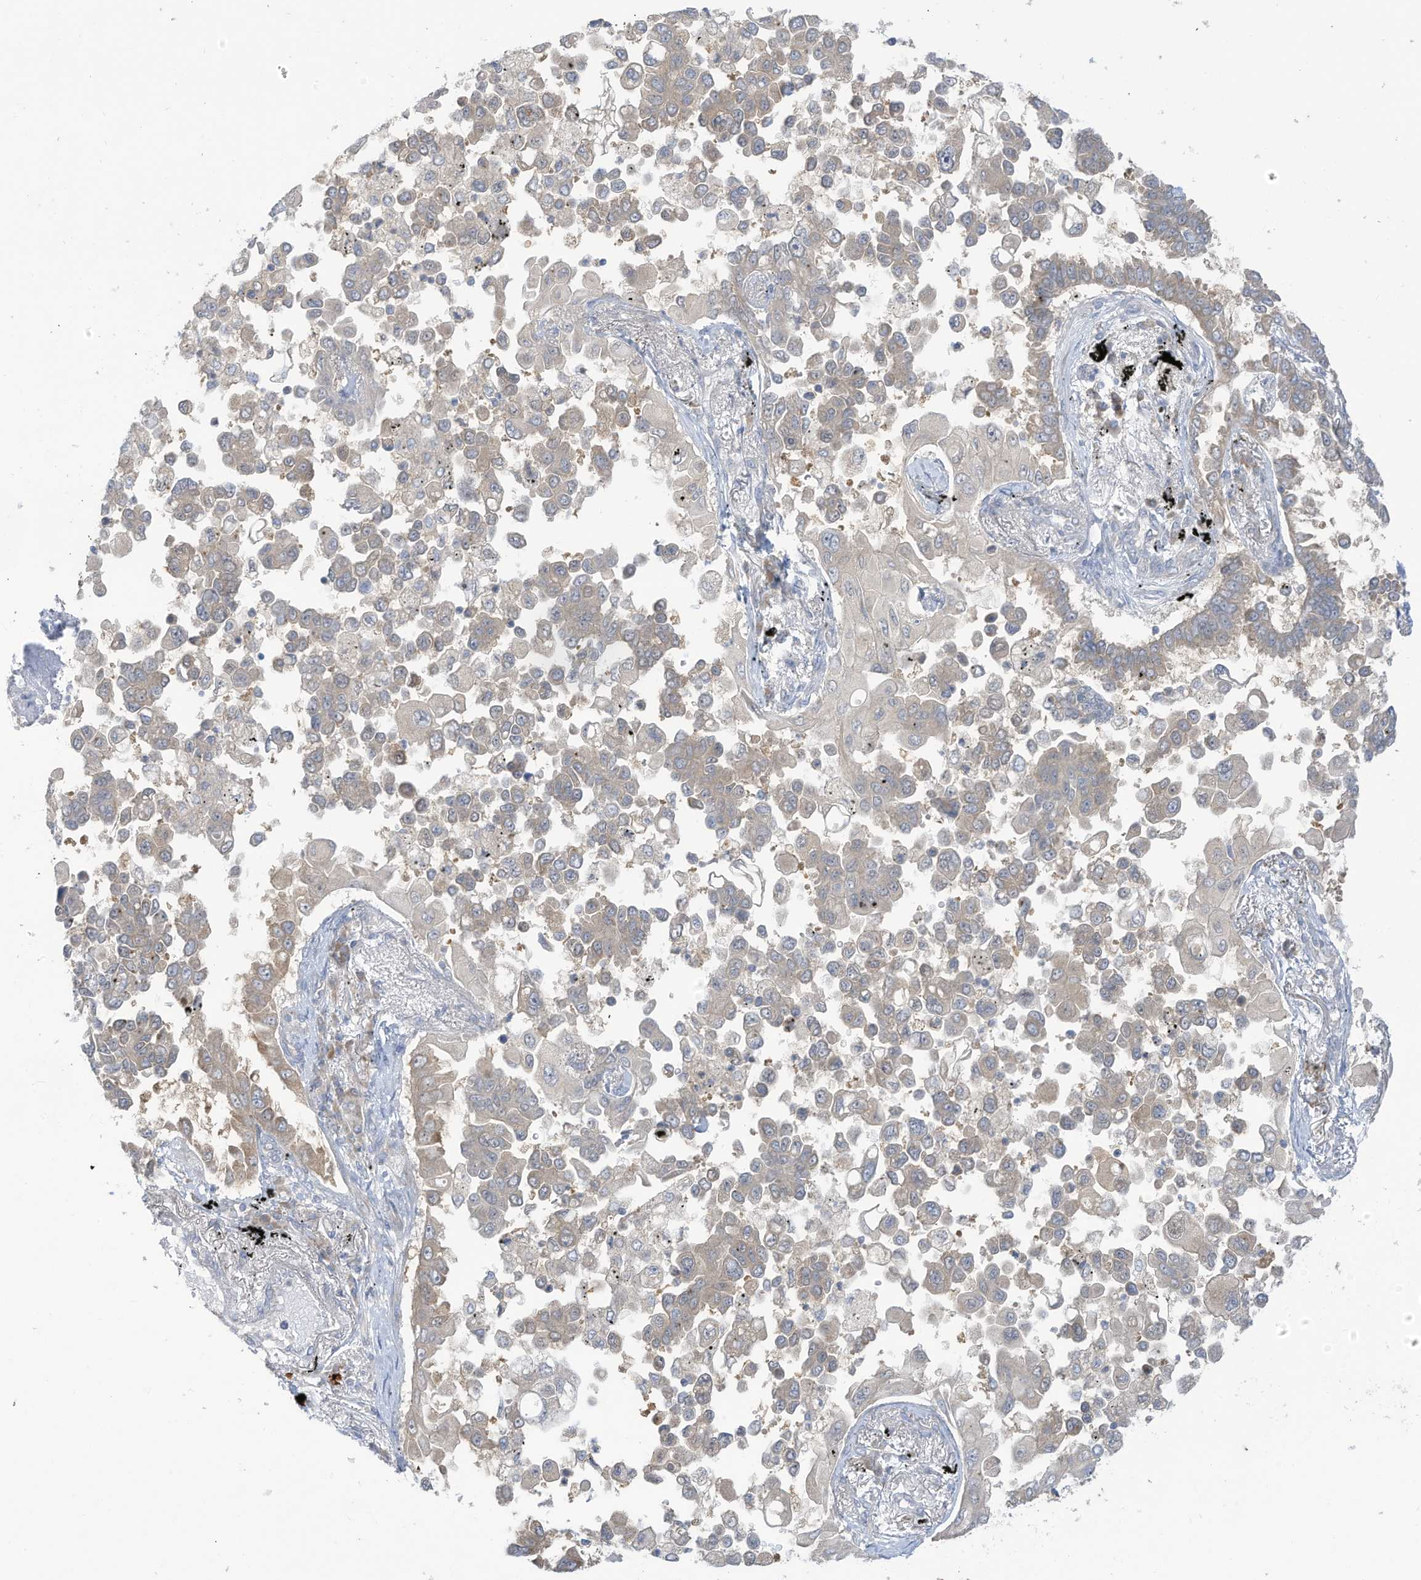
{"staining": {"intensity": "negative", "quantity": "none", "location": "none"}, "tissue": "lung cancer", "cell_type": "Tumor cells", "image_type": "cancer", "snomed": [{"axis": "morphology", "description": "Adenocarcinoma, NOS"}, {"axis": "topography", "description": "Lung"}], "caption": "An IHC micrograph of lung cancer (adenocarcinoma) is shown. There is no staining in tumor cells of lung cancer (adenocarcinoma).", "gene": "LRRN2", "patient": {"sex": "female", "age": 67}}